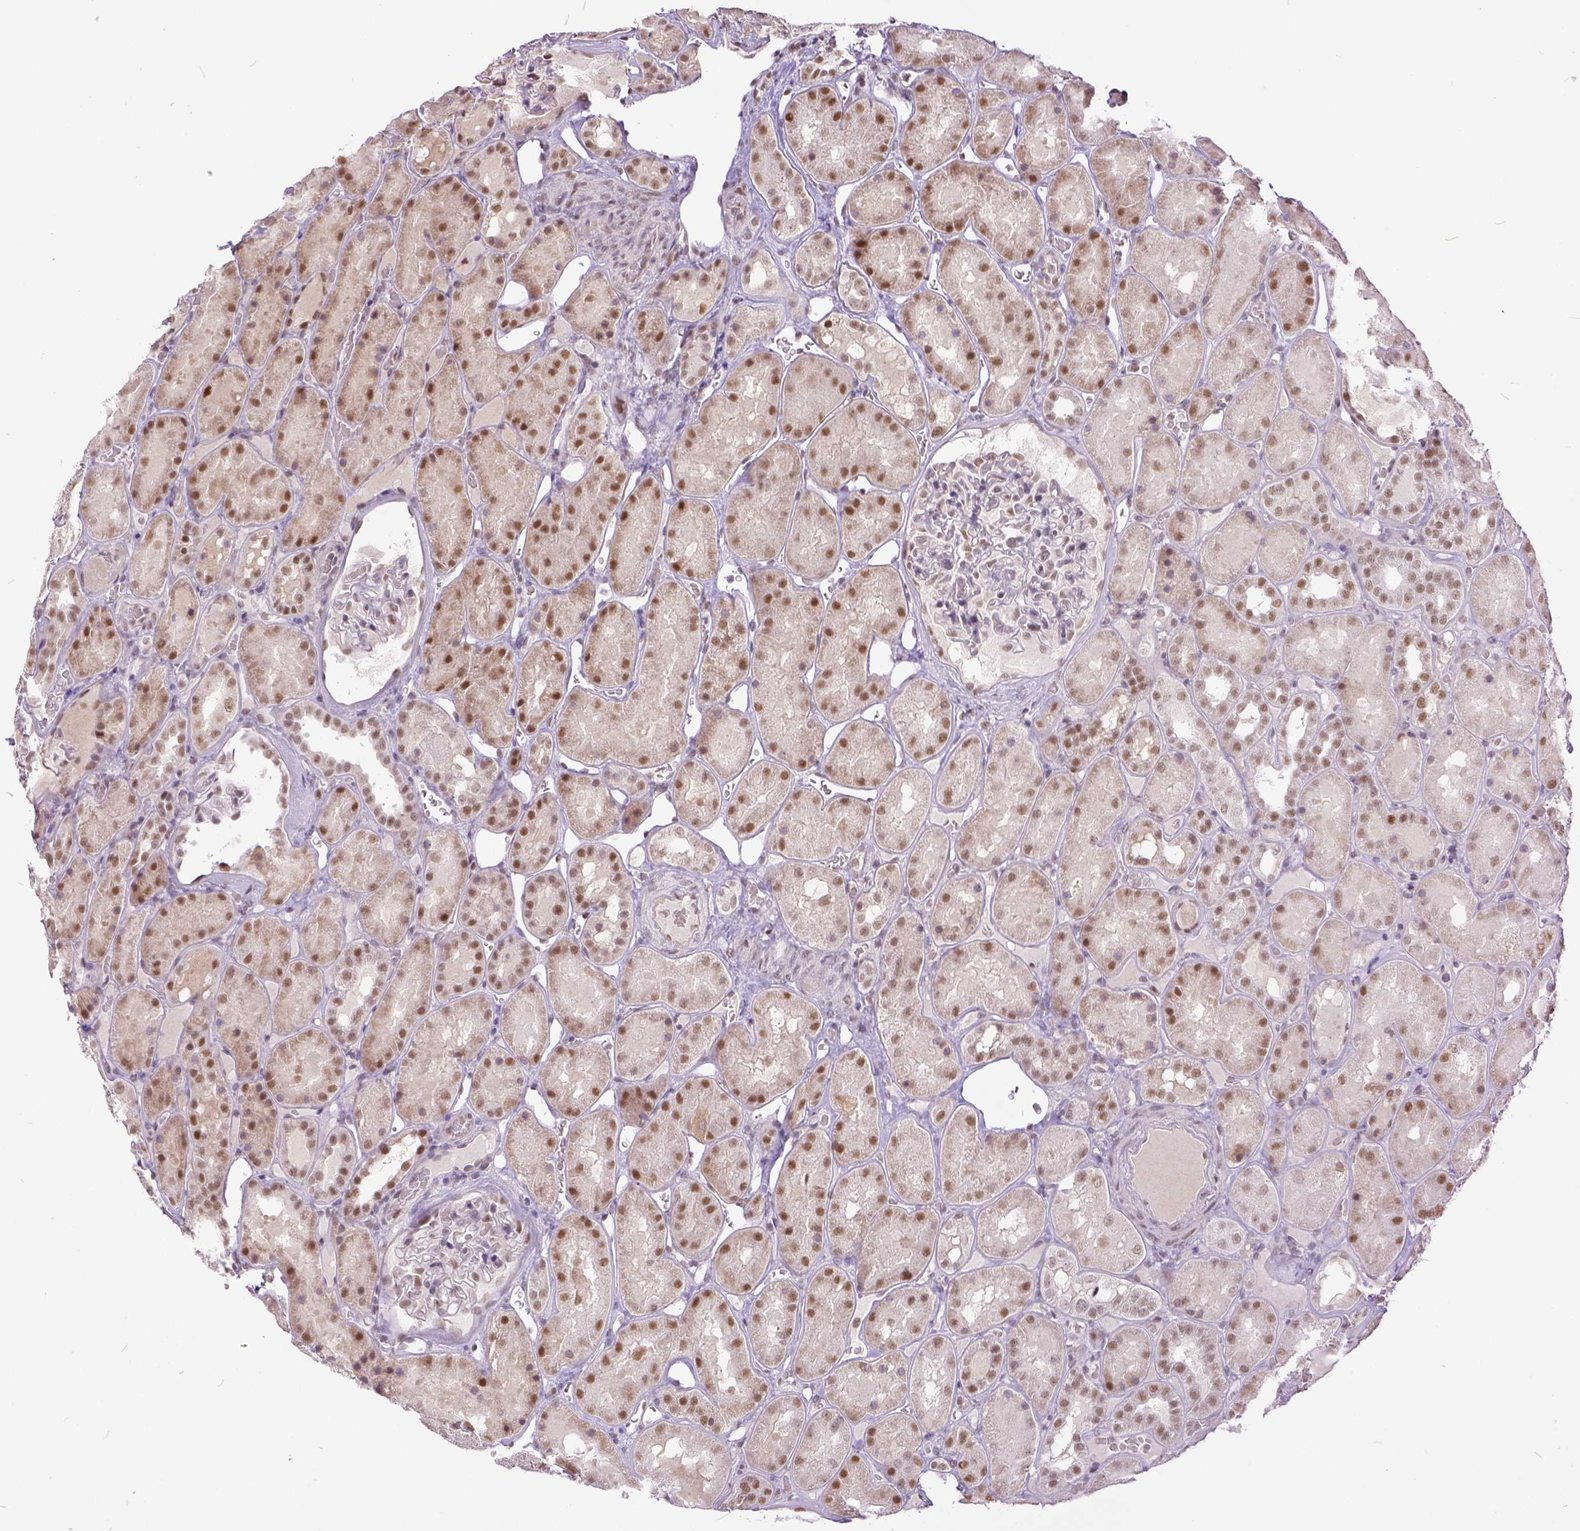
{"staining": {"intensity": "weak", "quantity": "25%-75%", "location": "nuclear"}, "tissue": "kidney", "cell_type": "Cells in glomeruli", "image_type": "normal", "snomed": [{"axis": "morphology", "description": "Normal tissue, NOS"}, {"axis": "topography", "description": "Kidney"}], "caption": "Kidney stained with immunohistochemistry demonstrates weak nuclear positivity in about 25%-75% of cells in glomeruli.", "gene": "ERCC1", "patient": {"sex": "male", "age": 73}}